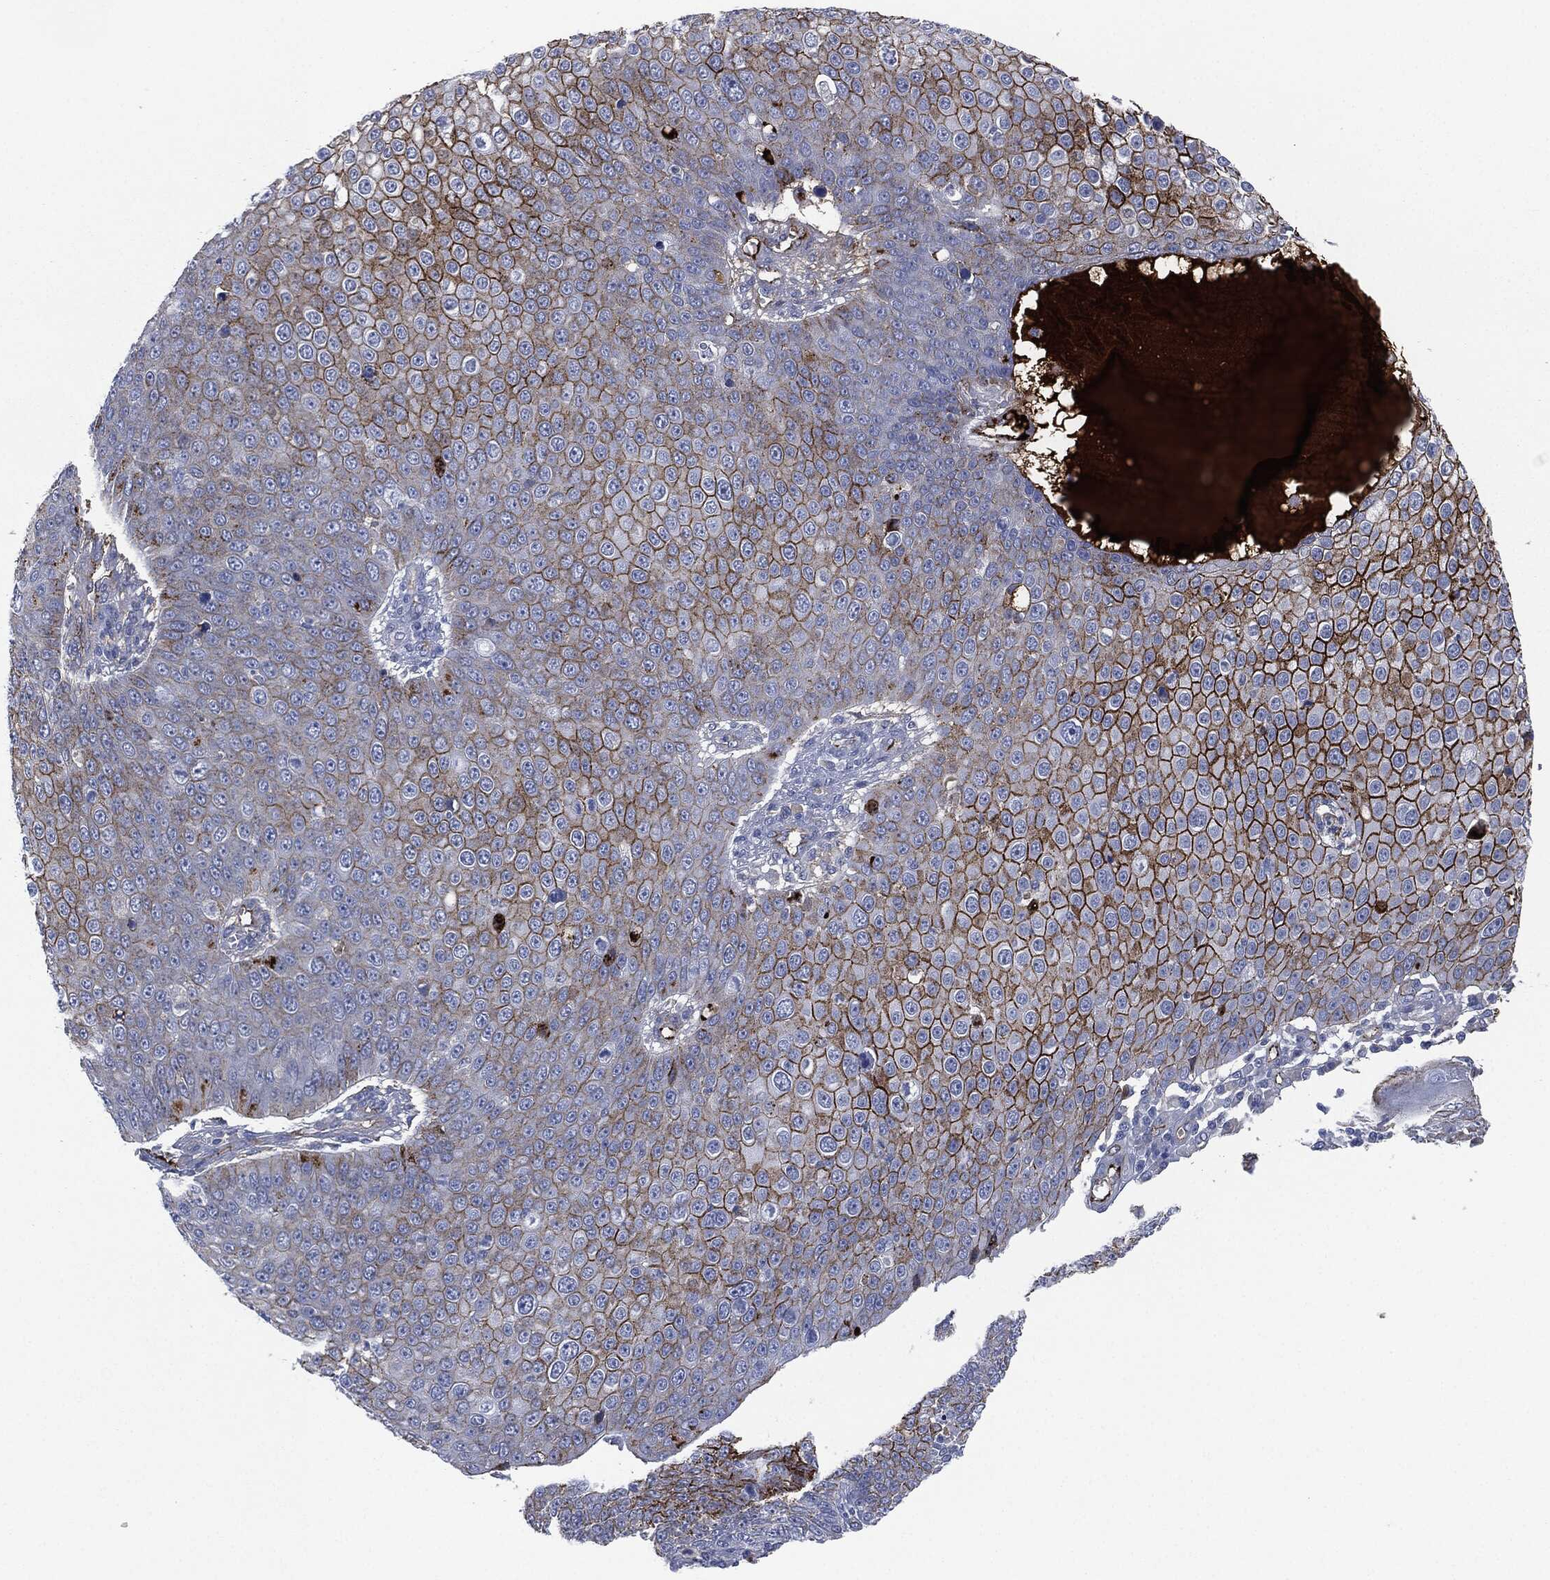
{"staining": {"intensity": "strong", "quantity": "<25%", "location": "cytoplasmic/membranous"}, "tissue": "skin cancer", "cell_type": "Tumor cells", "image_type": "cancer", "snomed": [{"axis": "morphology", "description": "Squamous cell carcinoma, NOS"}, {"axis": "topography", "description": "Skin"}], "caption": "Protein analysis of skin squamous cell carcinoma tissue displays strong cytoplasmic/membranous positivity in about <25% of tumor cells.", "gene": "APOB", "patient": {"sex": "male", "age": 71}}